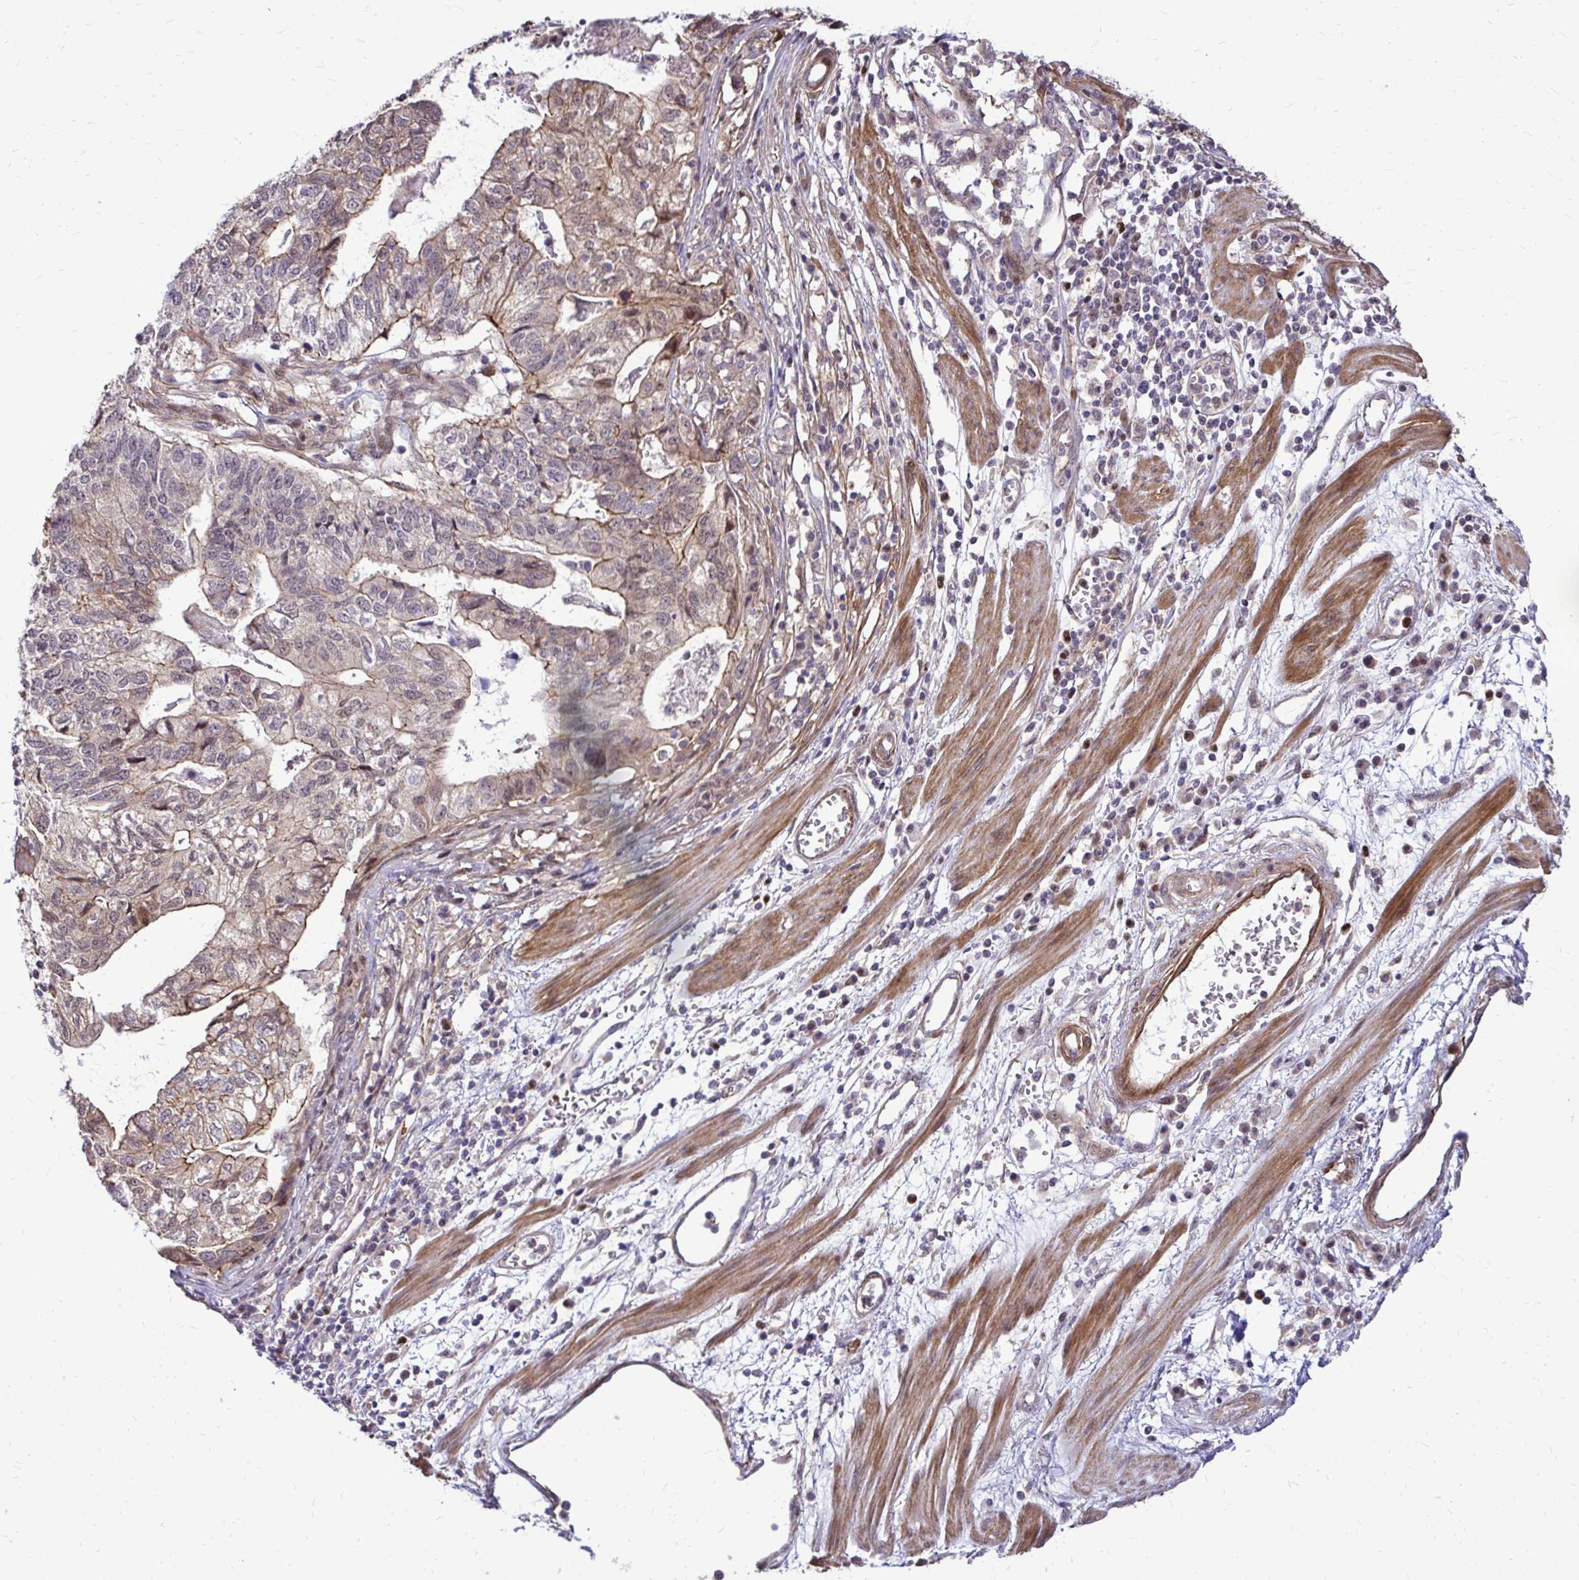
{"staining": {"intensity": "weak", "quantity": "<25%", "location": "cytoplasmic/membranous"}, "tissue": "stomach cancer", "cell_type": "Tumor cells", "image_type": "cancer", "snomed": [{"axis": "morphology", "description": "Adenocarcinoma, NOS"}, {"axis": "topography", "description": "Stomach, upper"}], "caption": "Tumor cells show no significant expression in stomach cancer.", "gene": "TRIP6", "patient": {"sex": "female", "age": 67}}